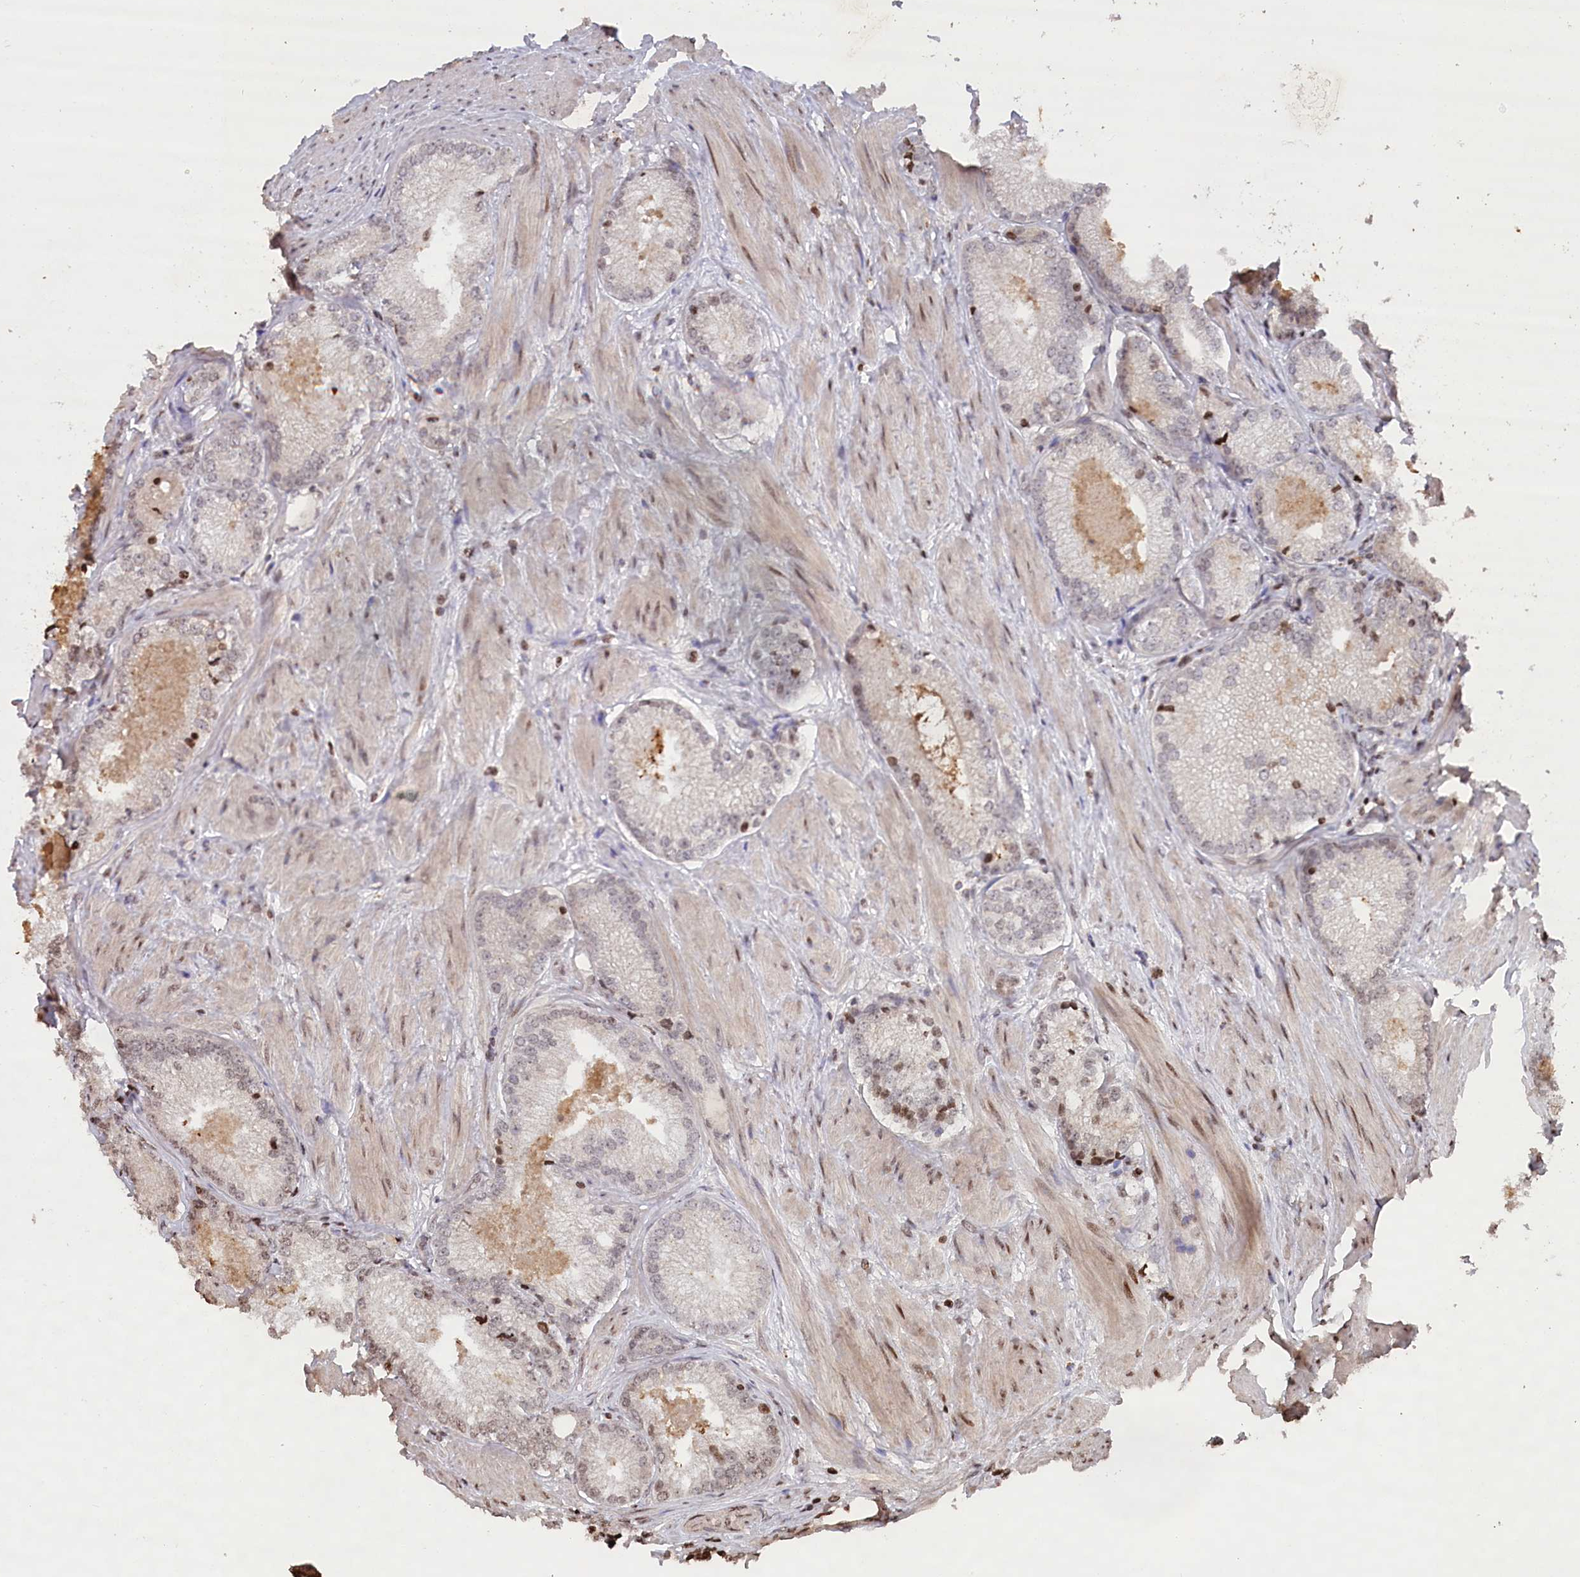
{"staining": {"intensity": "moderate", "quantity": "<25%", "location": "nuclear"}, "tissue": "prostate cancer", "cell_type": "Tumor cells", "image_type": "cancer", "snomed": [{"axis": "morphology", "description": "Adenocarcinoma, High grade"}, {"axis": "topography", "description": "Prostate"}], "caption": "Brown immunohistochemical staining in prostate cancer (adenocarcinoma (high-grade)) exhibits moderate nuclear positivity in about <25% of tumor cells.", "gene": "CCSER2", "patient": {"sex": "male", "age": 66}}